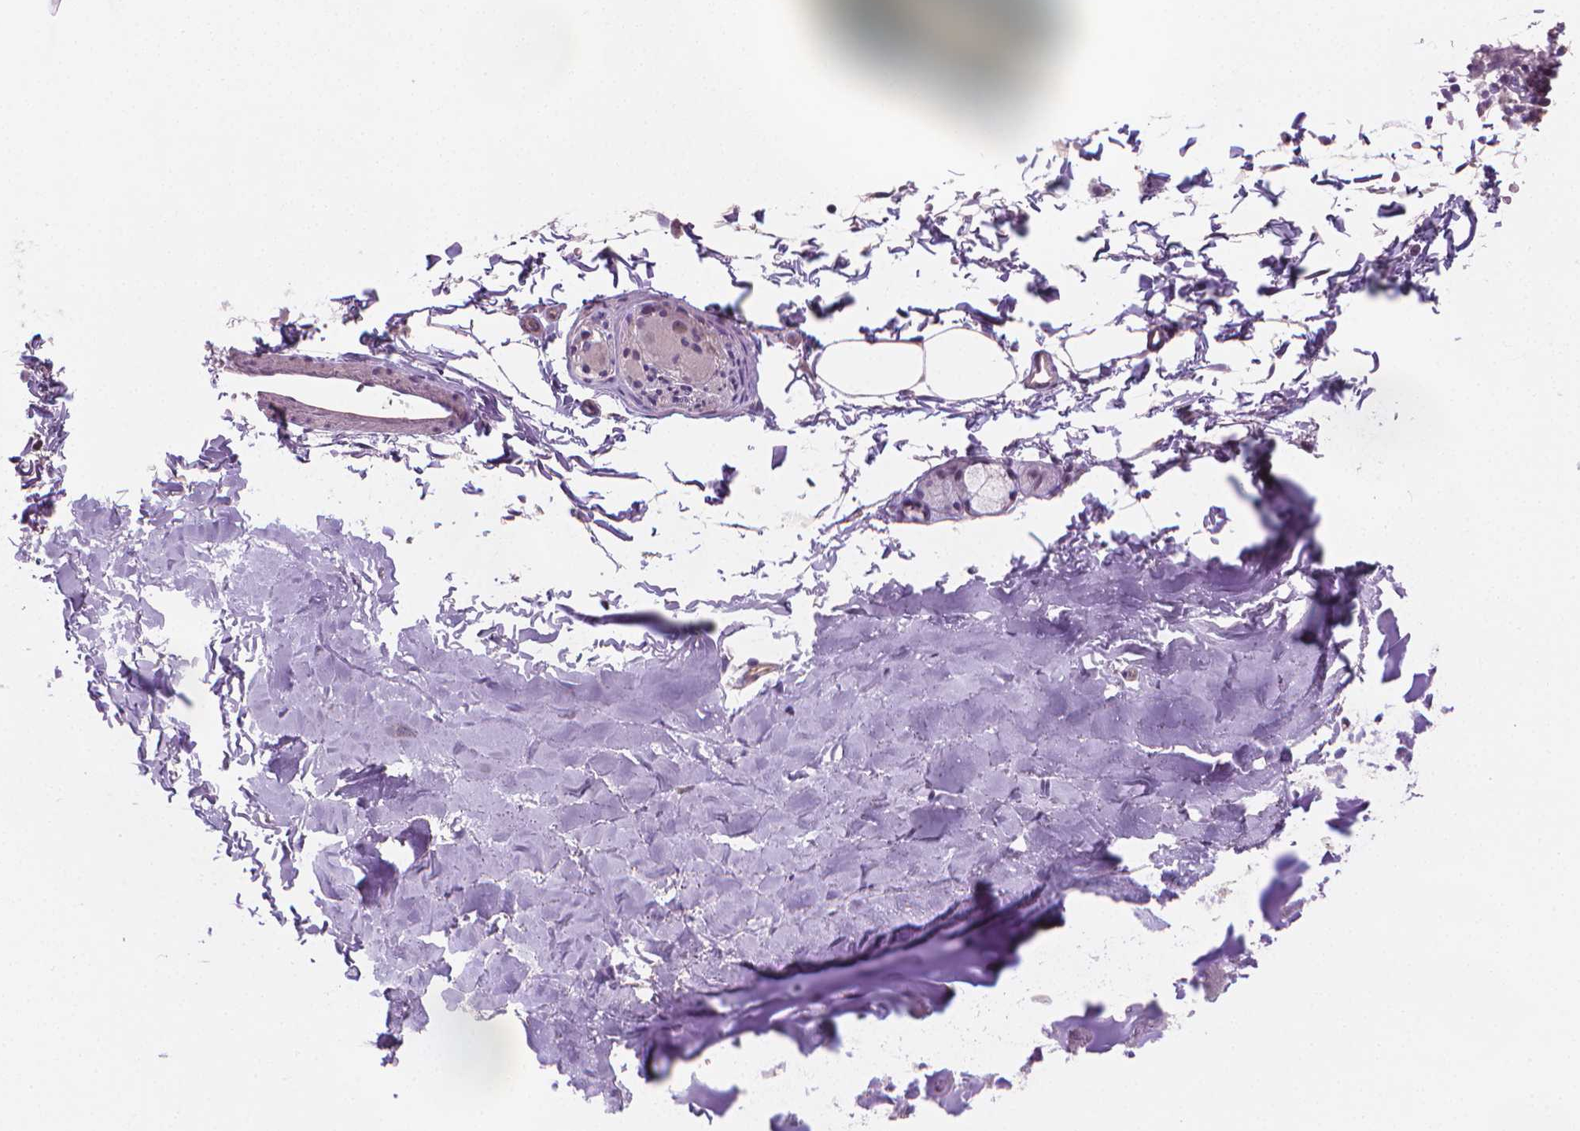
{"staining": {"intensity": "negative", "quantity": "none", "location": "none"}, "tissue": "adipose tissue", "cell_type": "Adipocytes", "image_type": "normal", "snomed": [{"axis": "morphology", "description": "Normal tissue, NOS"}, {"axis": "topography", "description": "Cartilage tissue"}, {"axis": "topography", "description": "Bronchus"}], "caption": "The histopathology image shows no staining of adipocytes in benign adipose tissue. (Immunohistochemistry, brightfield microscopy, high magnification).", "gene": "CLXN", "patient": {"sex": "female", "age": 79}}